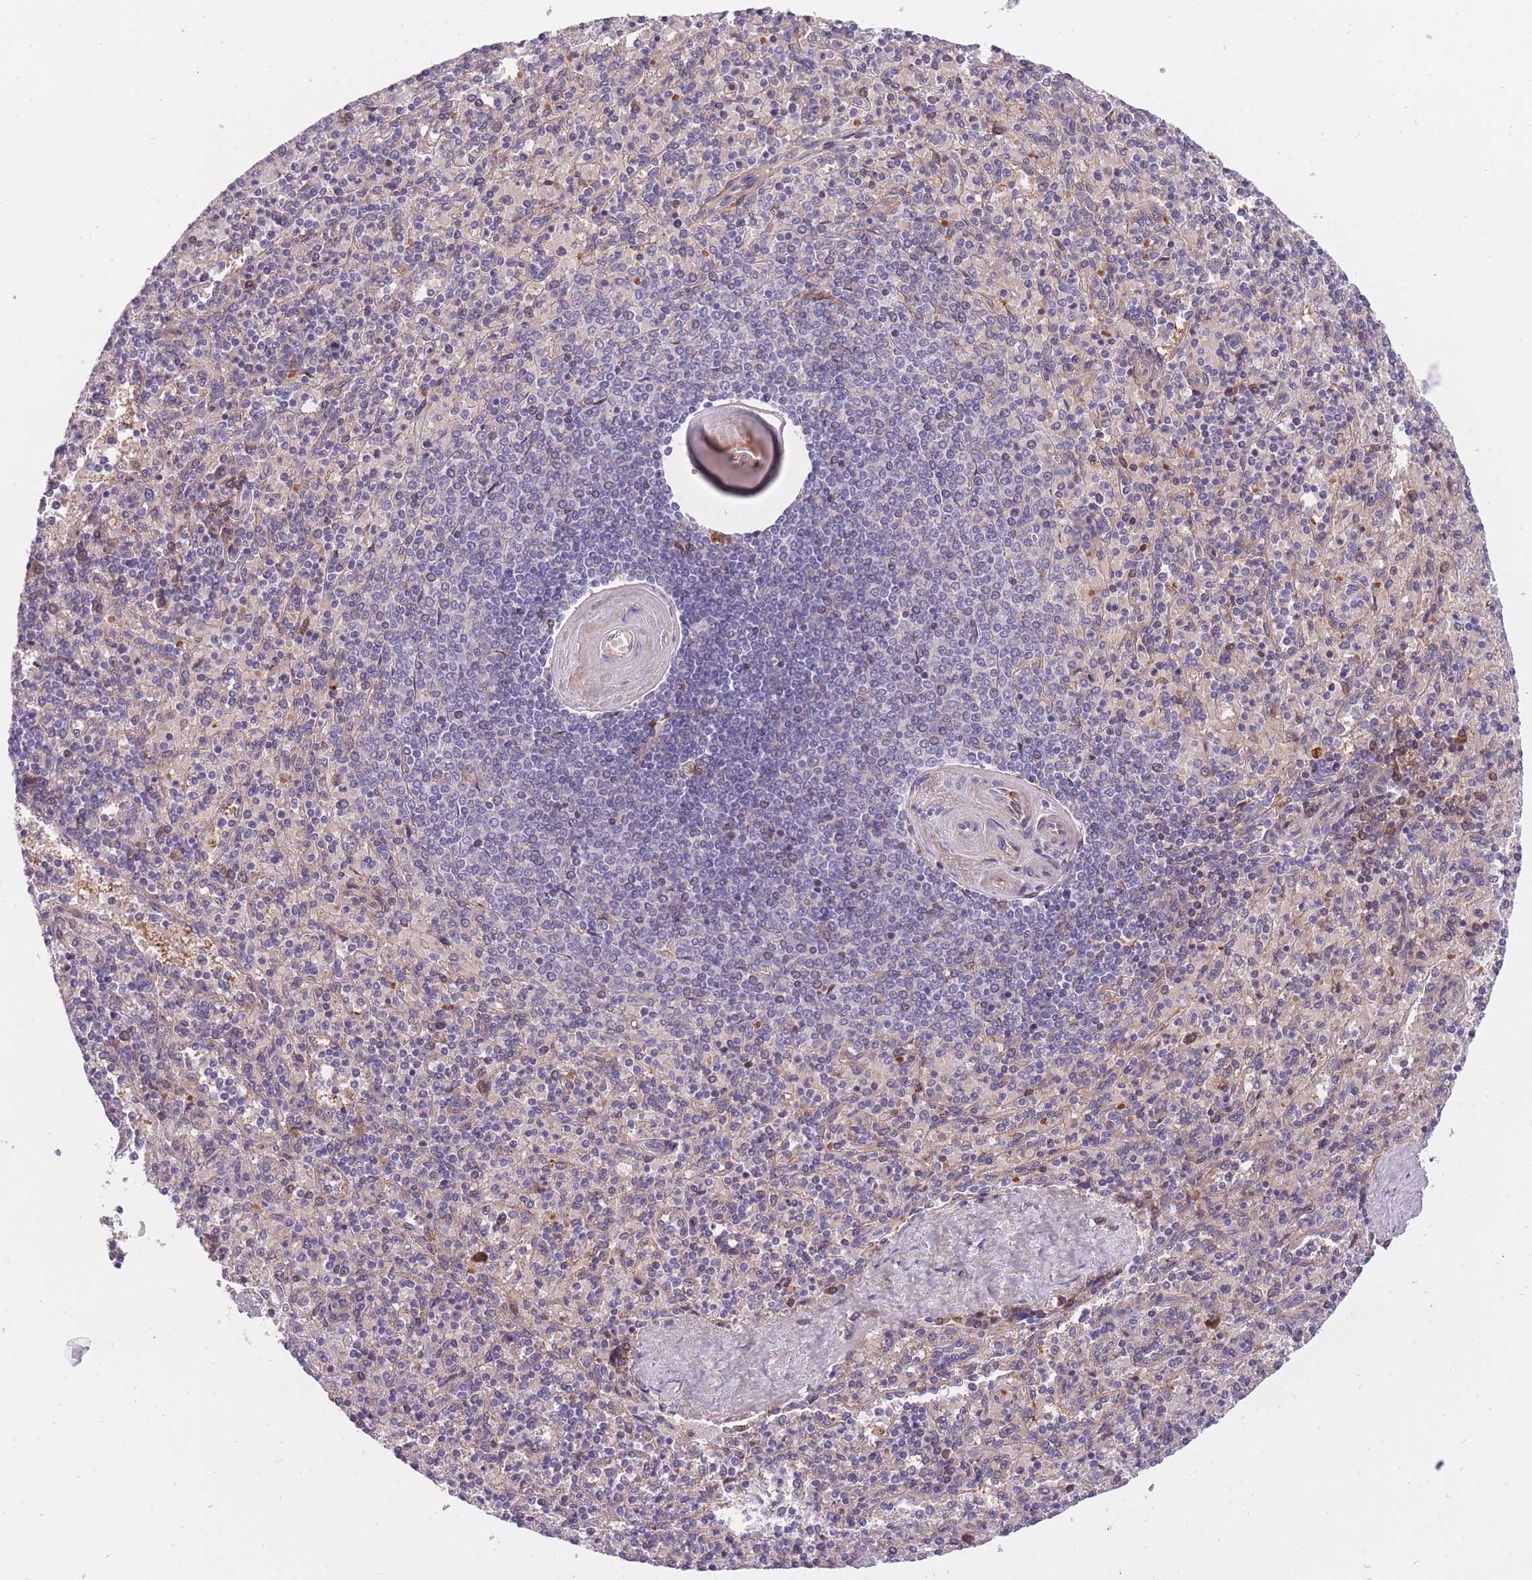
{"staining": {"intensity": "weak", "quantity": "<25%", "location": "cytoplasmic/membranous"}, "tissue": "spleen", "cell_type": "Cells in red pulp", "image_type": "normal", "snomed": [{"axis": "morphology", "description": "Normal tissue, NOS"}, {"axis": "topography", "description": "Spleen"}], "caption": "Immunohistochemical staining of normal spleen demonstrates no significant positivity in cells in red pulp.", "gene": "CRYGN", "patient": {"sex": "male", "age": 82}}